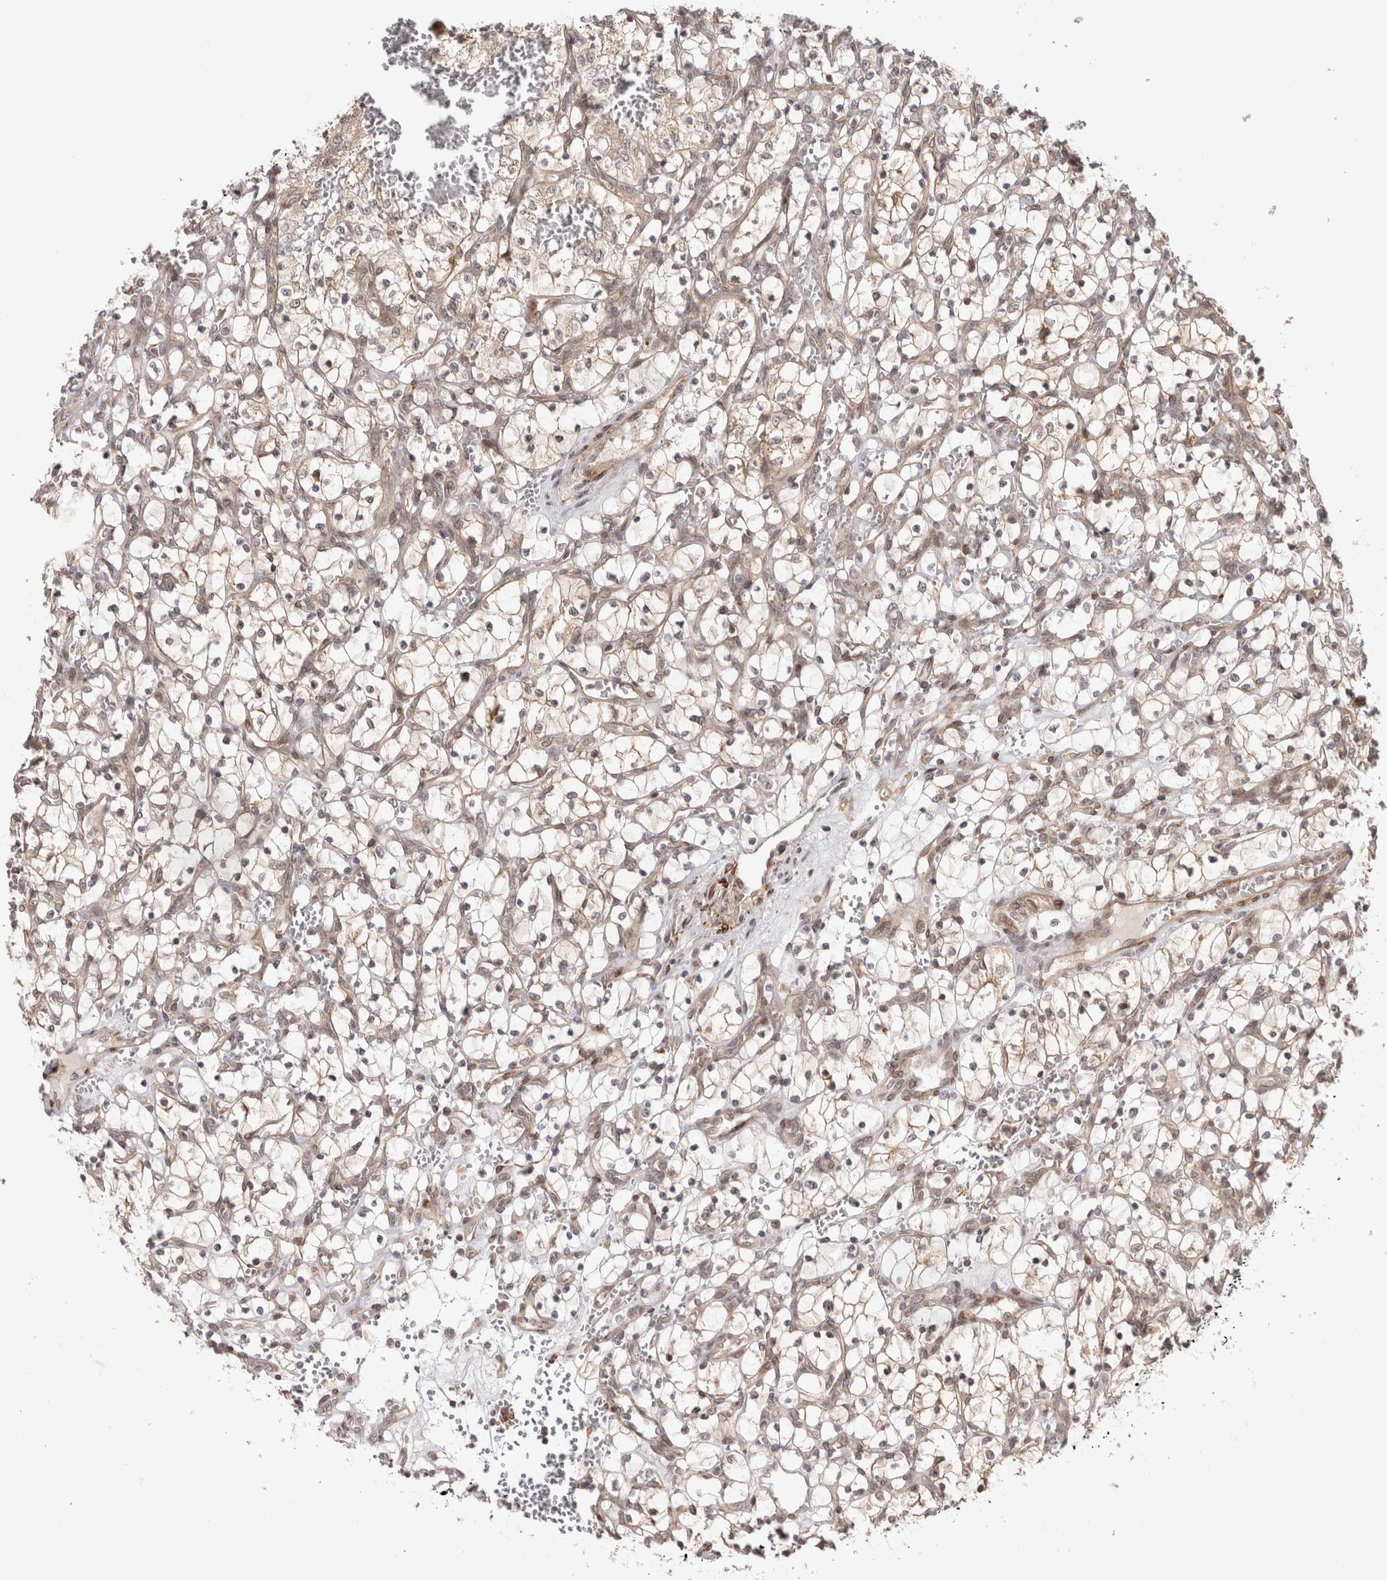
{"staining": {"intensity": "negative", "quantity": "none", "location": "none"}, "tissue": "renal cancer", "cell_type": "Tumor cells", "image_type": "cancer", "snomed": [{"axis": "morphology", "description": "Adenocarcinoma, NOS"}, {"axis": "topography", "description": "Kidney"}], "caption": "High power microscopy photomicrograph of an IHC histopathology image of renal adenocarcinoma, revealing no significant expression in tumor cells.", "gene": "ZNF318", "patient": {"sex": "female", "age": 69}}